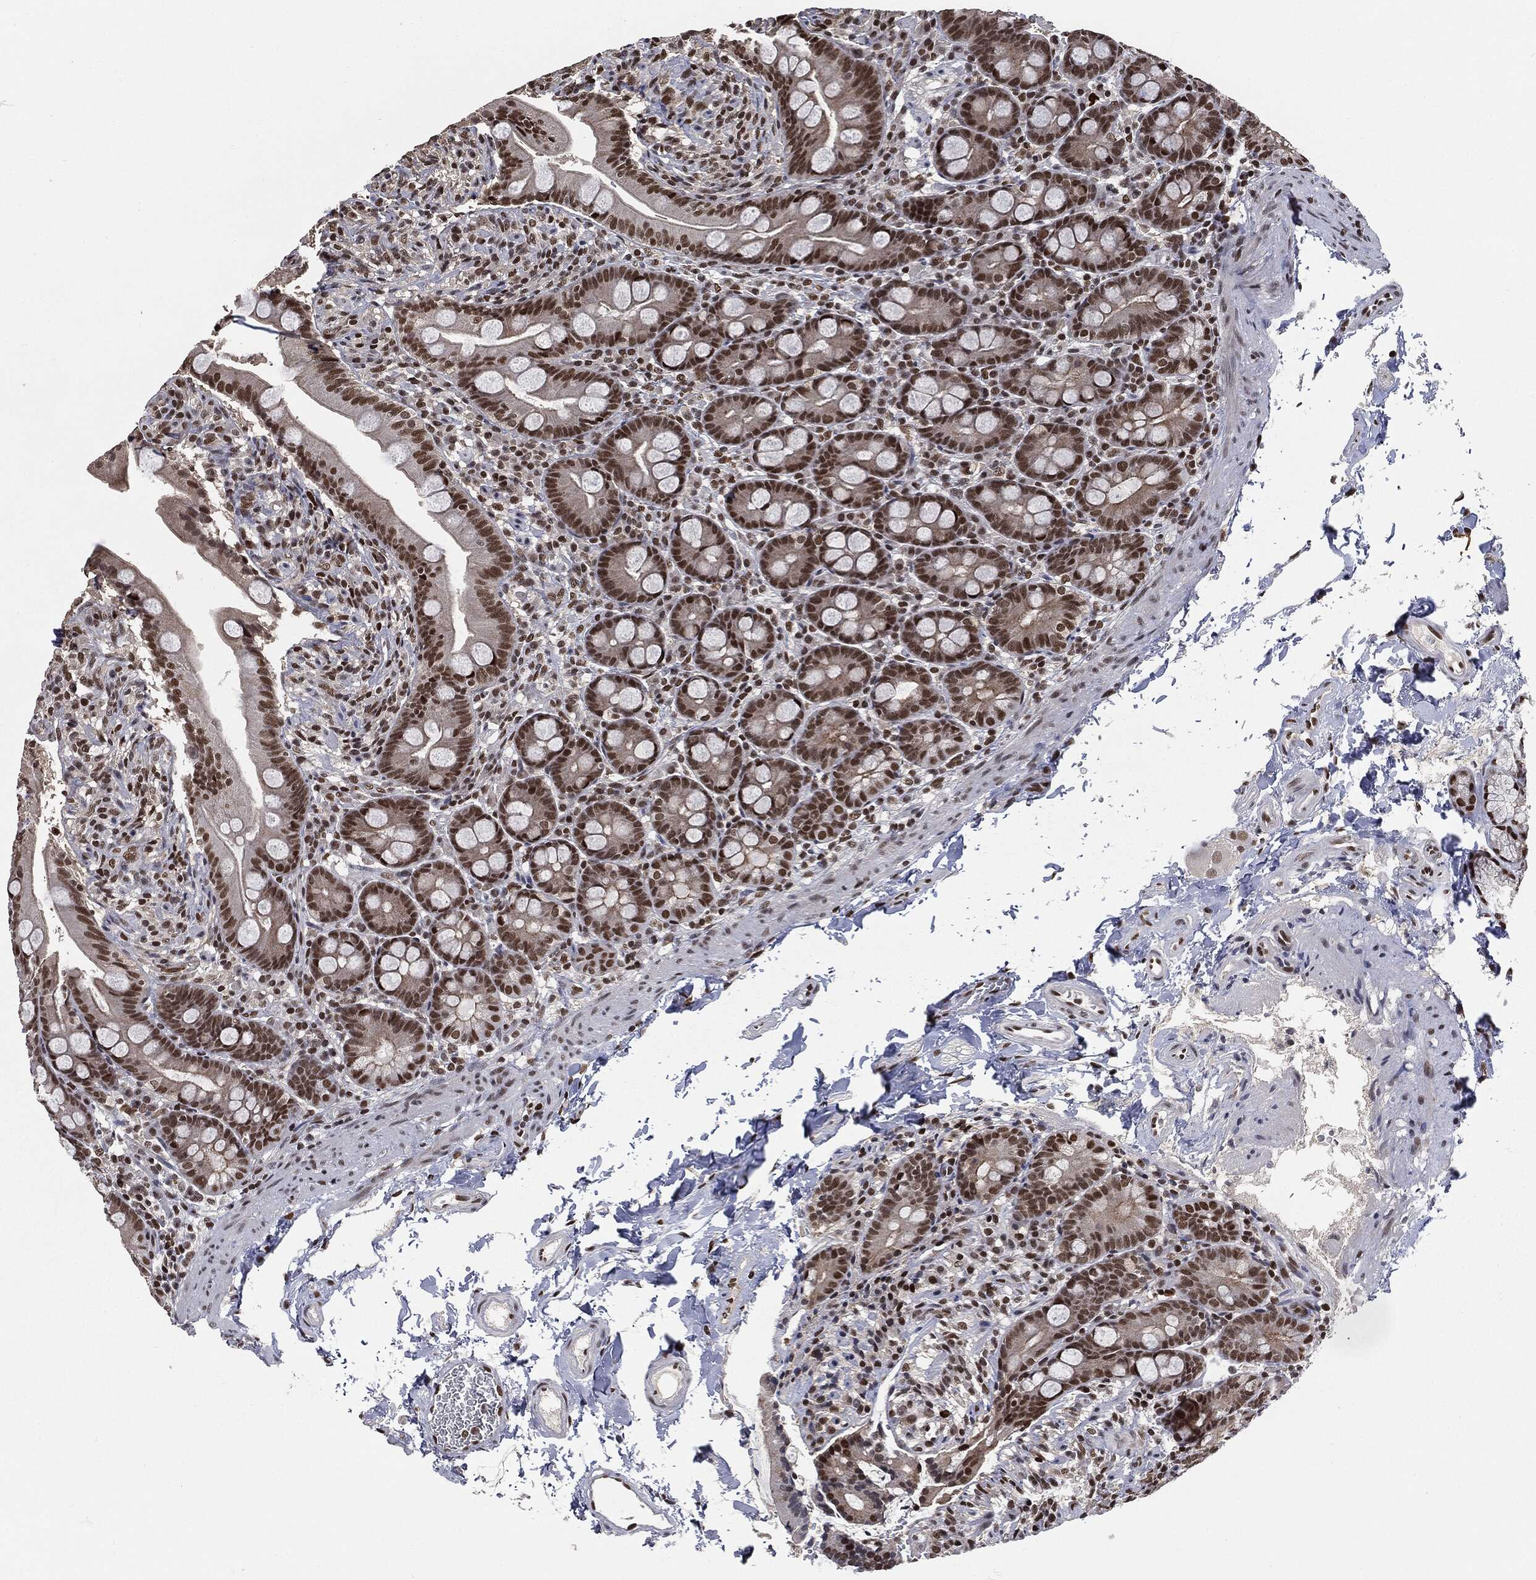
{"staining": {"intensity": "strong", "quantity": ">75%", "location": "nuclear"}, "tissue": "small intestine", "cell_type": "Glandular cells", "image_type": "normal", "snomed": [{"axis": "morphology", "description": "Normal tissue, NOS"}, {"axis": "topography", "description": "Small intestine"}], "caption": "Human small intestine stained with a brown dye demonstrates strong nuclear positive expression in about >75% of glandular cells.", "gene": "DPH2", "patient": {"sex": "female", "age": 44}}